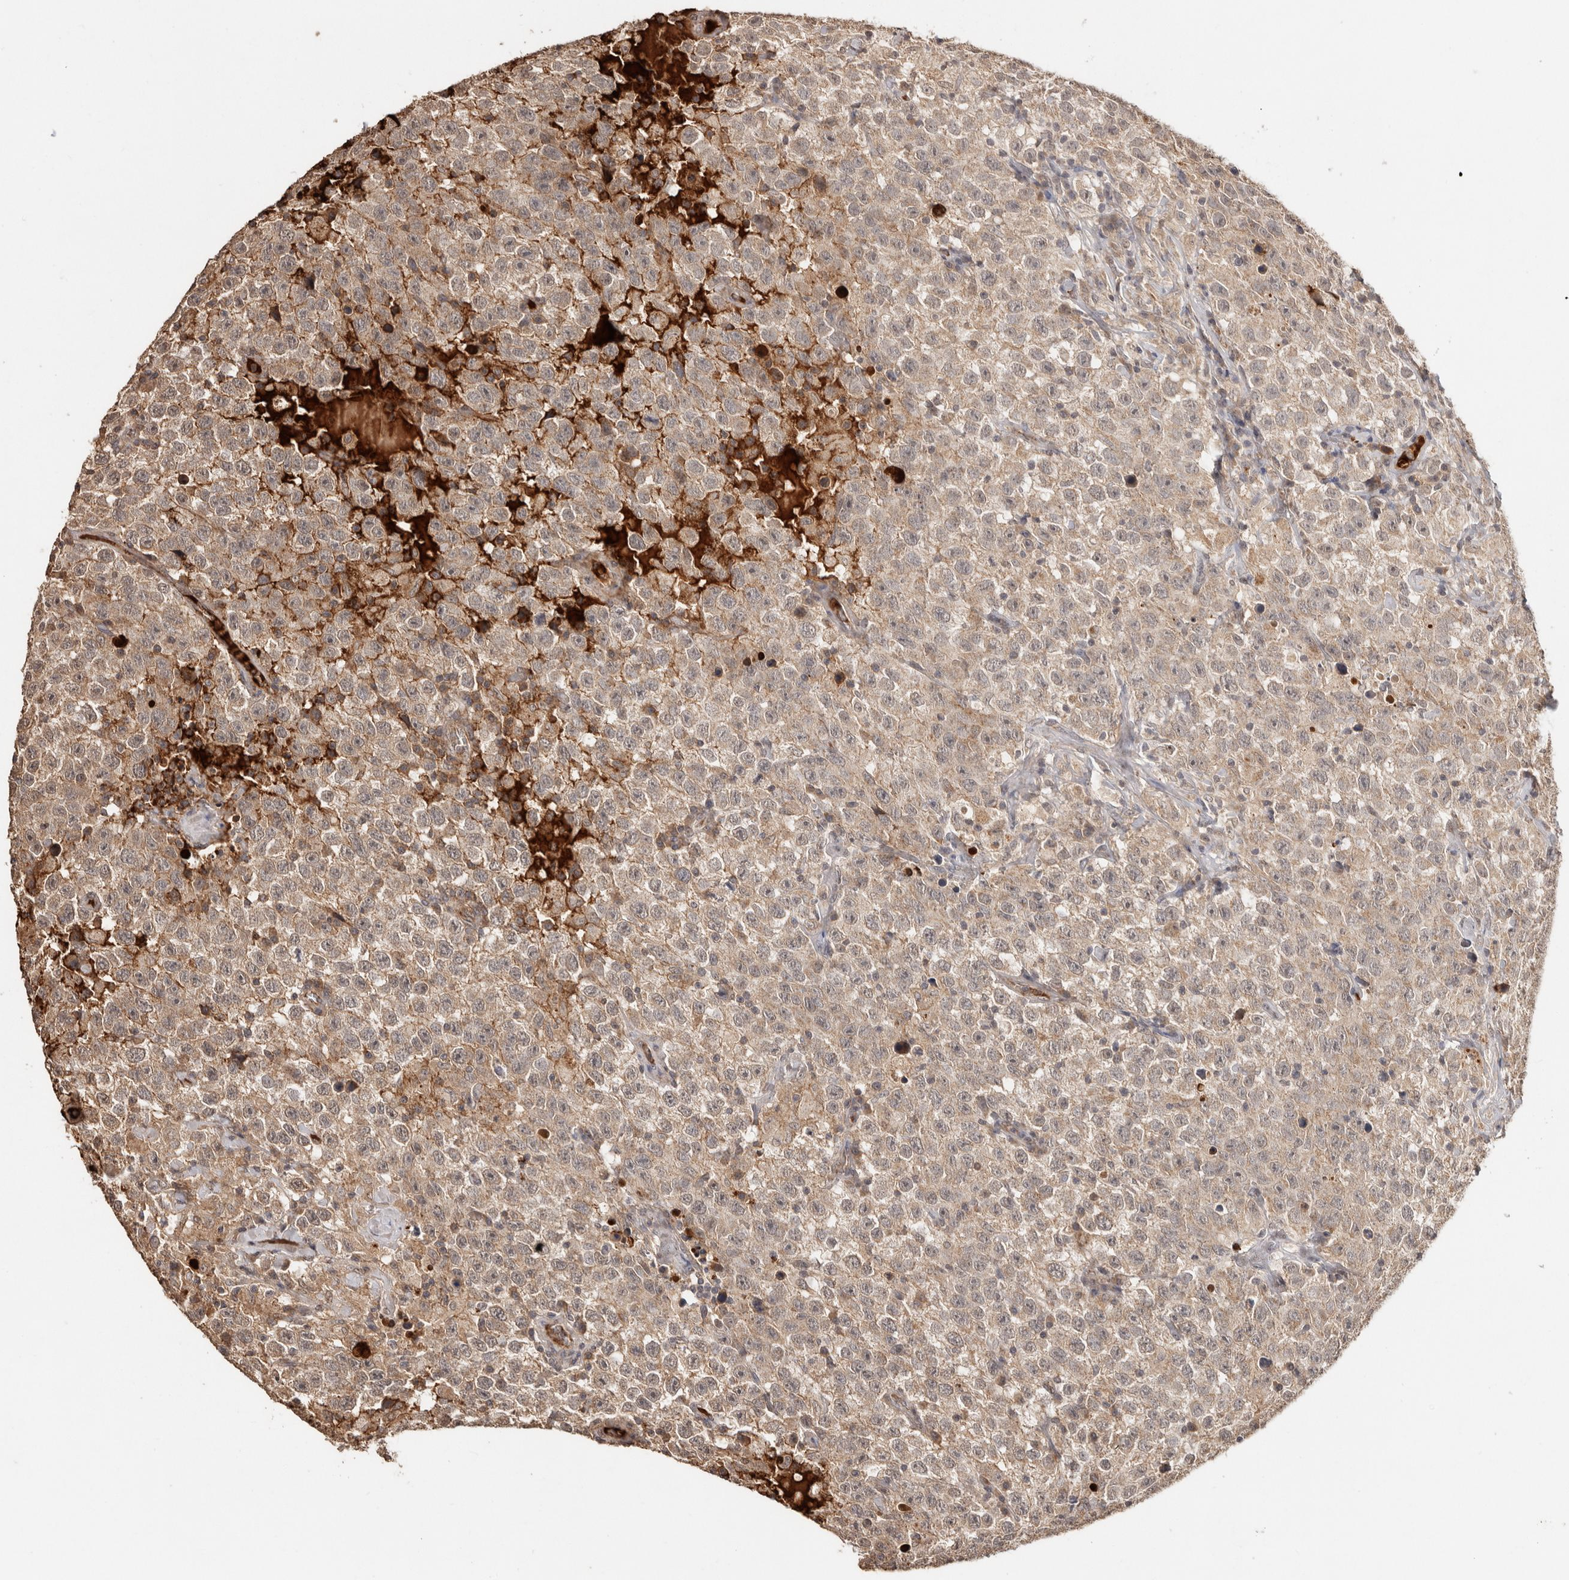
{"staining": {"intensity": "weak", "quantity": "25%-75%", "location": "cytoplasmic/membranous,nuclear"}, "tissue": "testis cancer", "cell_type": "Tumor cells", "image_type": "cancer", "snomed": [{"axis": "morphology", "description": "Seminoma, NOS"}, {"axis": "topography", "description": "Testis"}], "caption": "Immunohistochemistry micrograph of neoplastic tissue: human seminoma (testis) stained using IHC displays low levels of weak protein expression localized specifically in the cytoplasmic/membranous and nuclear of tumor cells, appearing as a cytoplasmic/membranous and nuclear brown color.", "gene": "FAM3A", "patient": {"sex": "male", "age": 41}}